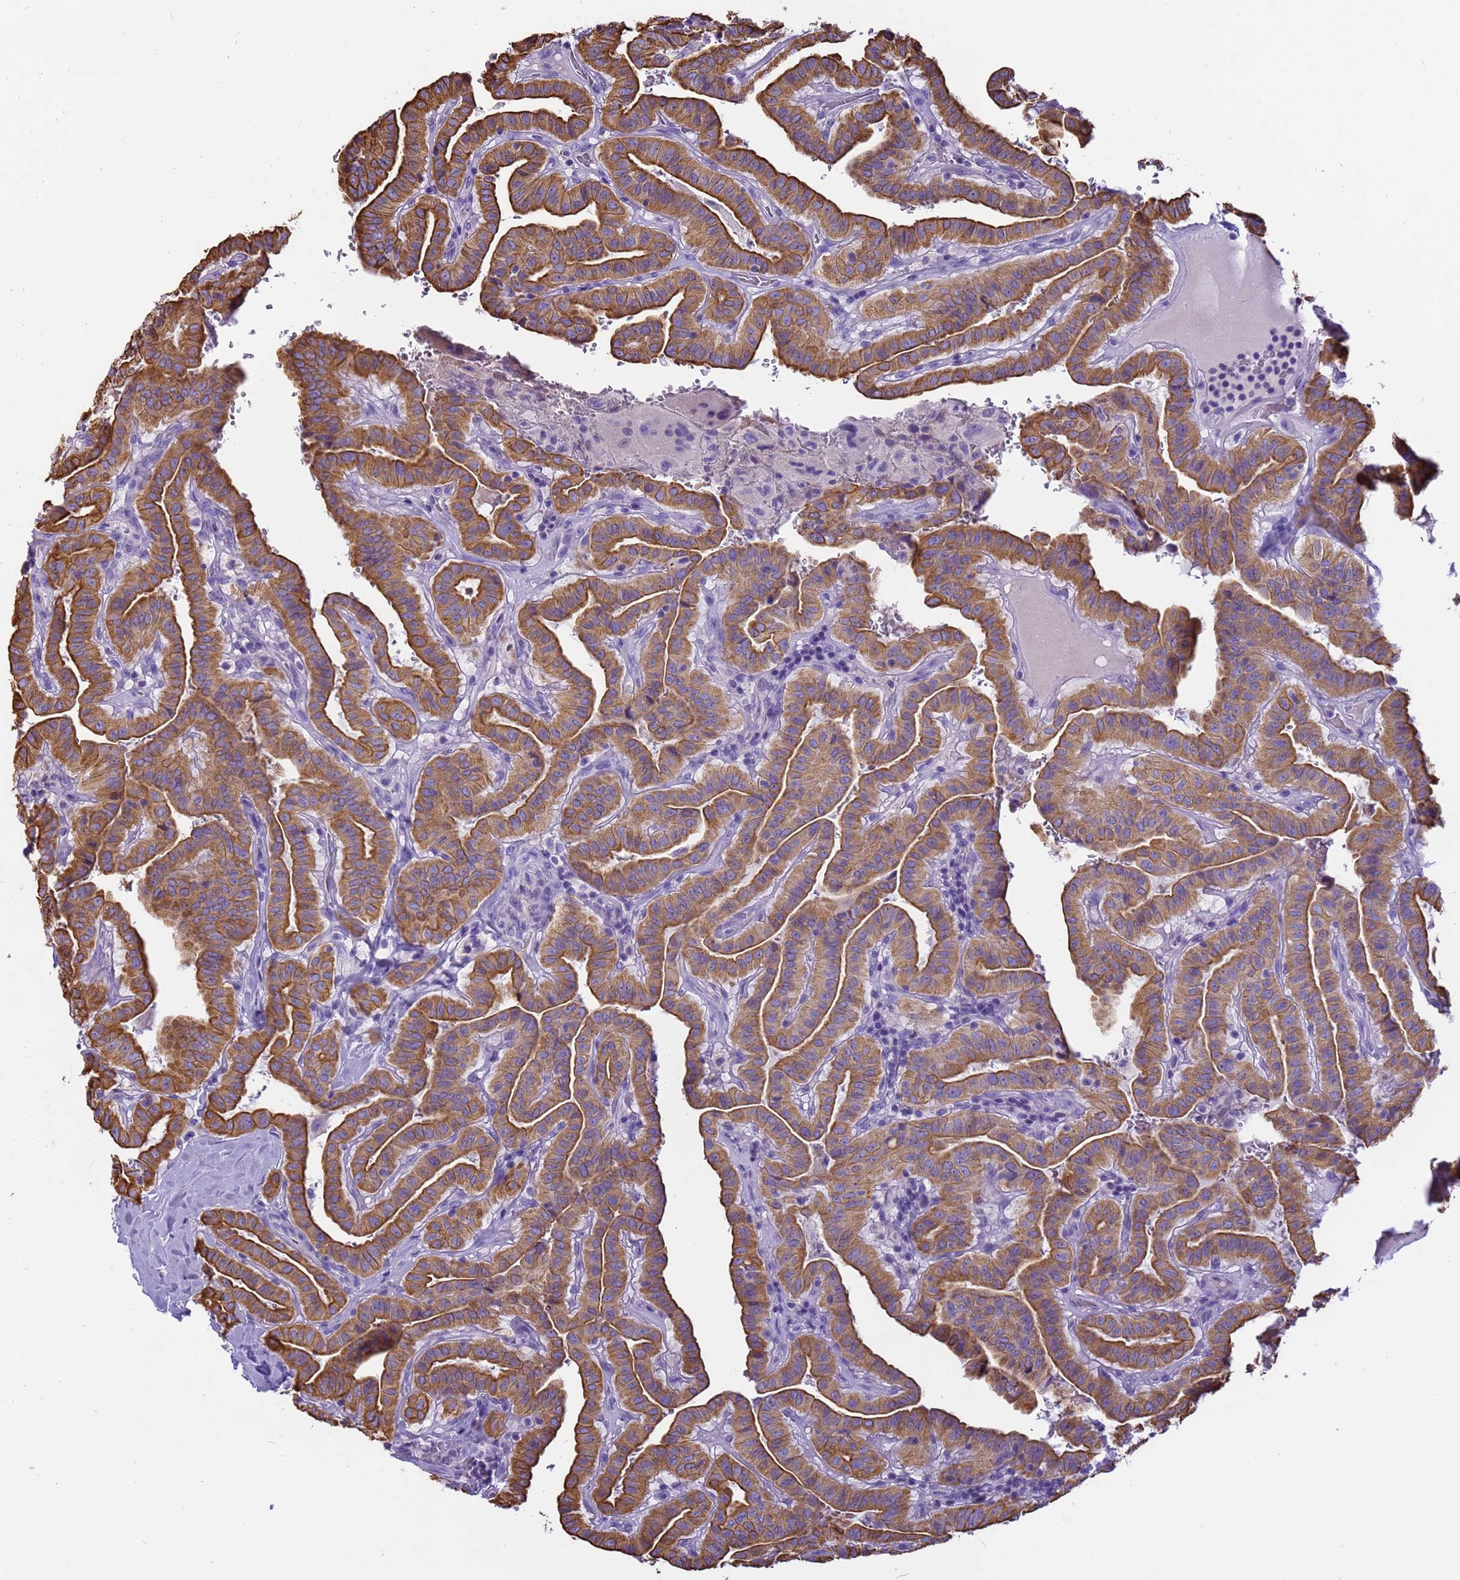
{"staining": {"intensity": "moderate", "quantity": ">75%", "location": "cytoplasmic/membranous"}, "tissue": "thyroid cancer", "cell_type": "Tumor cells", "image_type": "cancer", "snomed": [{"axis": "morphology", "description": "Papillary adenocarcinoma, NOS"}, {"axis": "topography", "description": "Thyroid gland"}], "caption": "Immunohistochemical staining of papillary adenocarcinoma (thyroid) exhibits medium levels of moderate cytoplasmic/membranous positivity in approximately >75% of tumor cells.", "gene": "PIEZO2", "patient": {"sex": "male", "age": 77}}